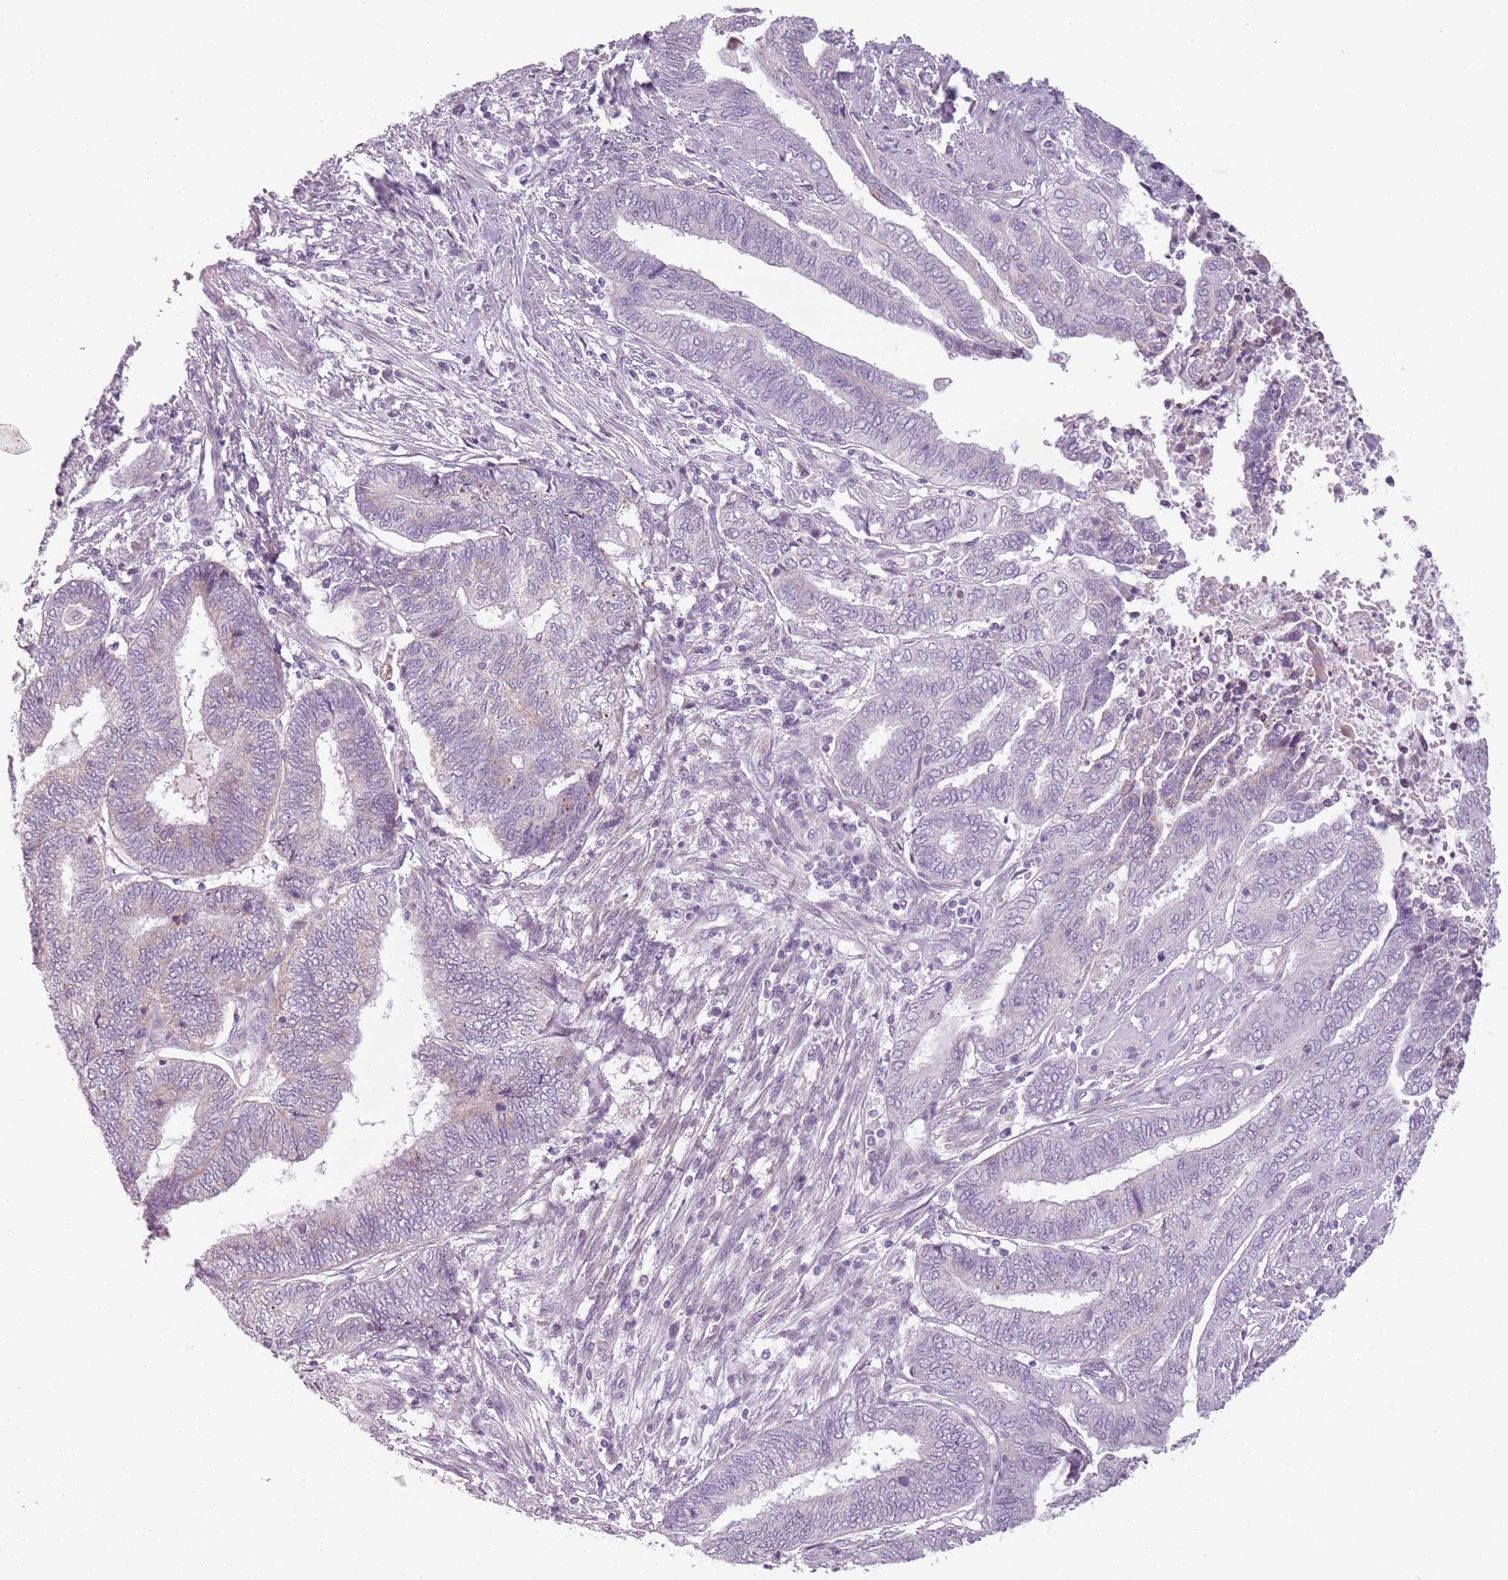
{"staining": {"intensity": "negative", "quantity": "none", "location": "none"}, "tissue": "endometrial cancer", "cell_type": "Tumor cells", "image_type": "cancer", "snomed": [{"axis": "morphology", "description": "Adenocarcinoma, NOS"}, {"axis": "topography", "description": "Uterus"}, {"axis": "topography", "description": "Endometrium"}], "caption": "Protein analysis of endometrial cancer (adenocarcinoma) shows no significant staining in tumor cells.", "gene": "MEGF8", "patient": {"sex": "female", "age": 70}}